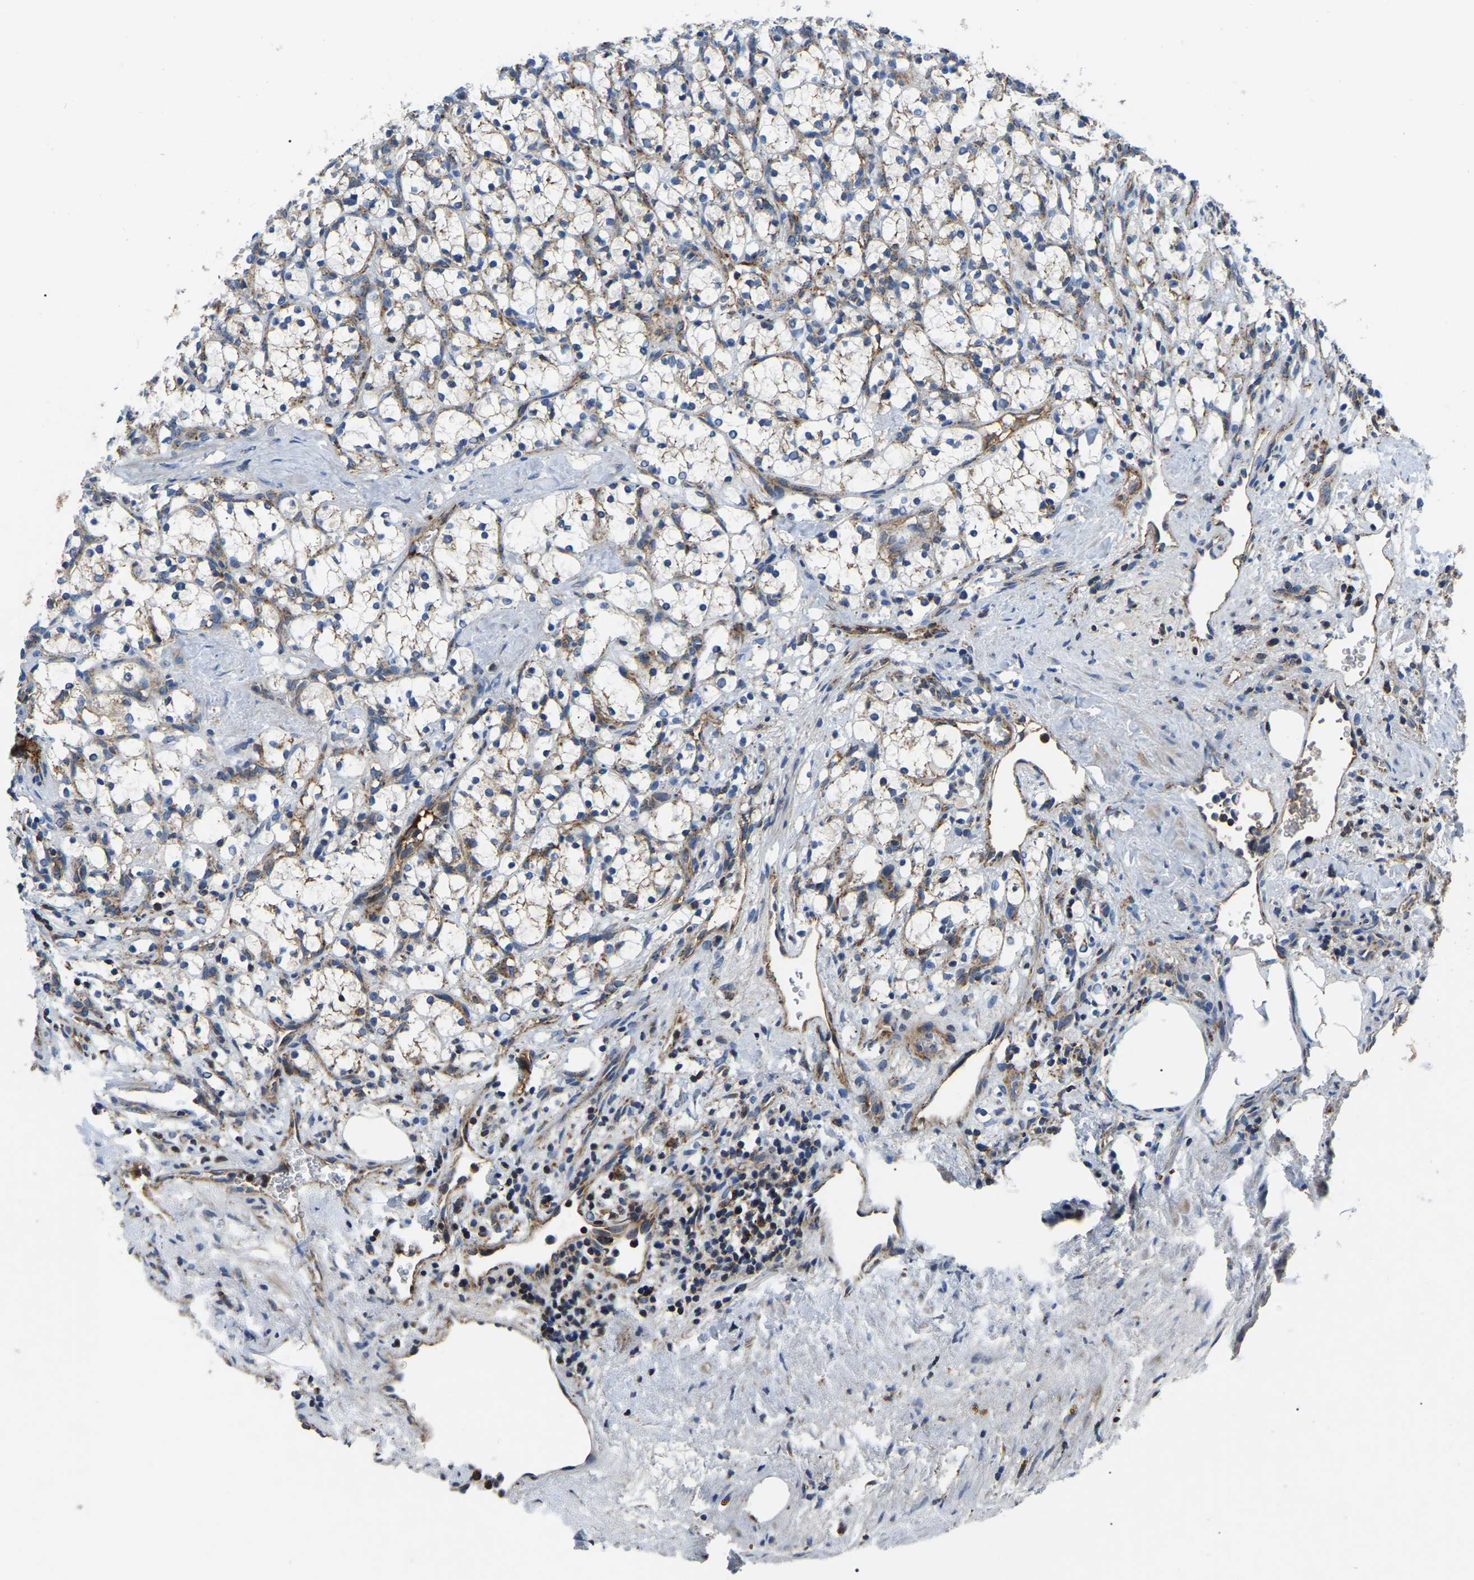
{"staining": {"intensity": "moderate", "quantity": ">75%", "location": "cytoplasmic/membranous"}, "tissue": "renal cancer", "cell_type": "Tumor cells", "image_type": "cancer", "snomed": [{"axis": "morphology", "description": "Adenocarcinoma, NOS"}, {"axis": "topography", "description": "Kidney"}], "caption": "A medium amount of moderate cytoplasmic/membranous positivity is seen in about >75% of tumor cells in adenocarcinoma (renal) tissue.", "gene": "PPM1E", "patient": {"sex": "female", "age": 69}}